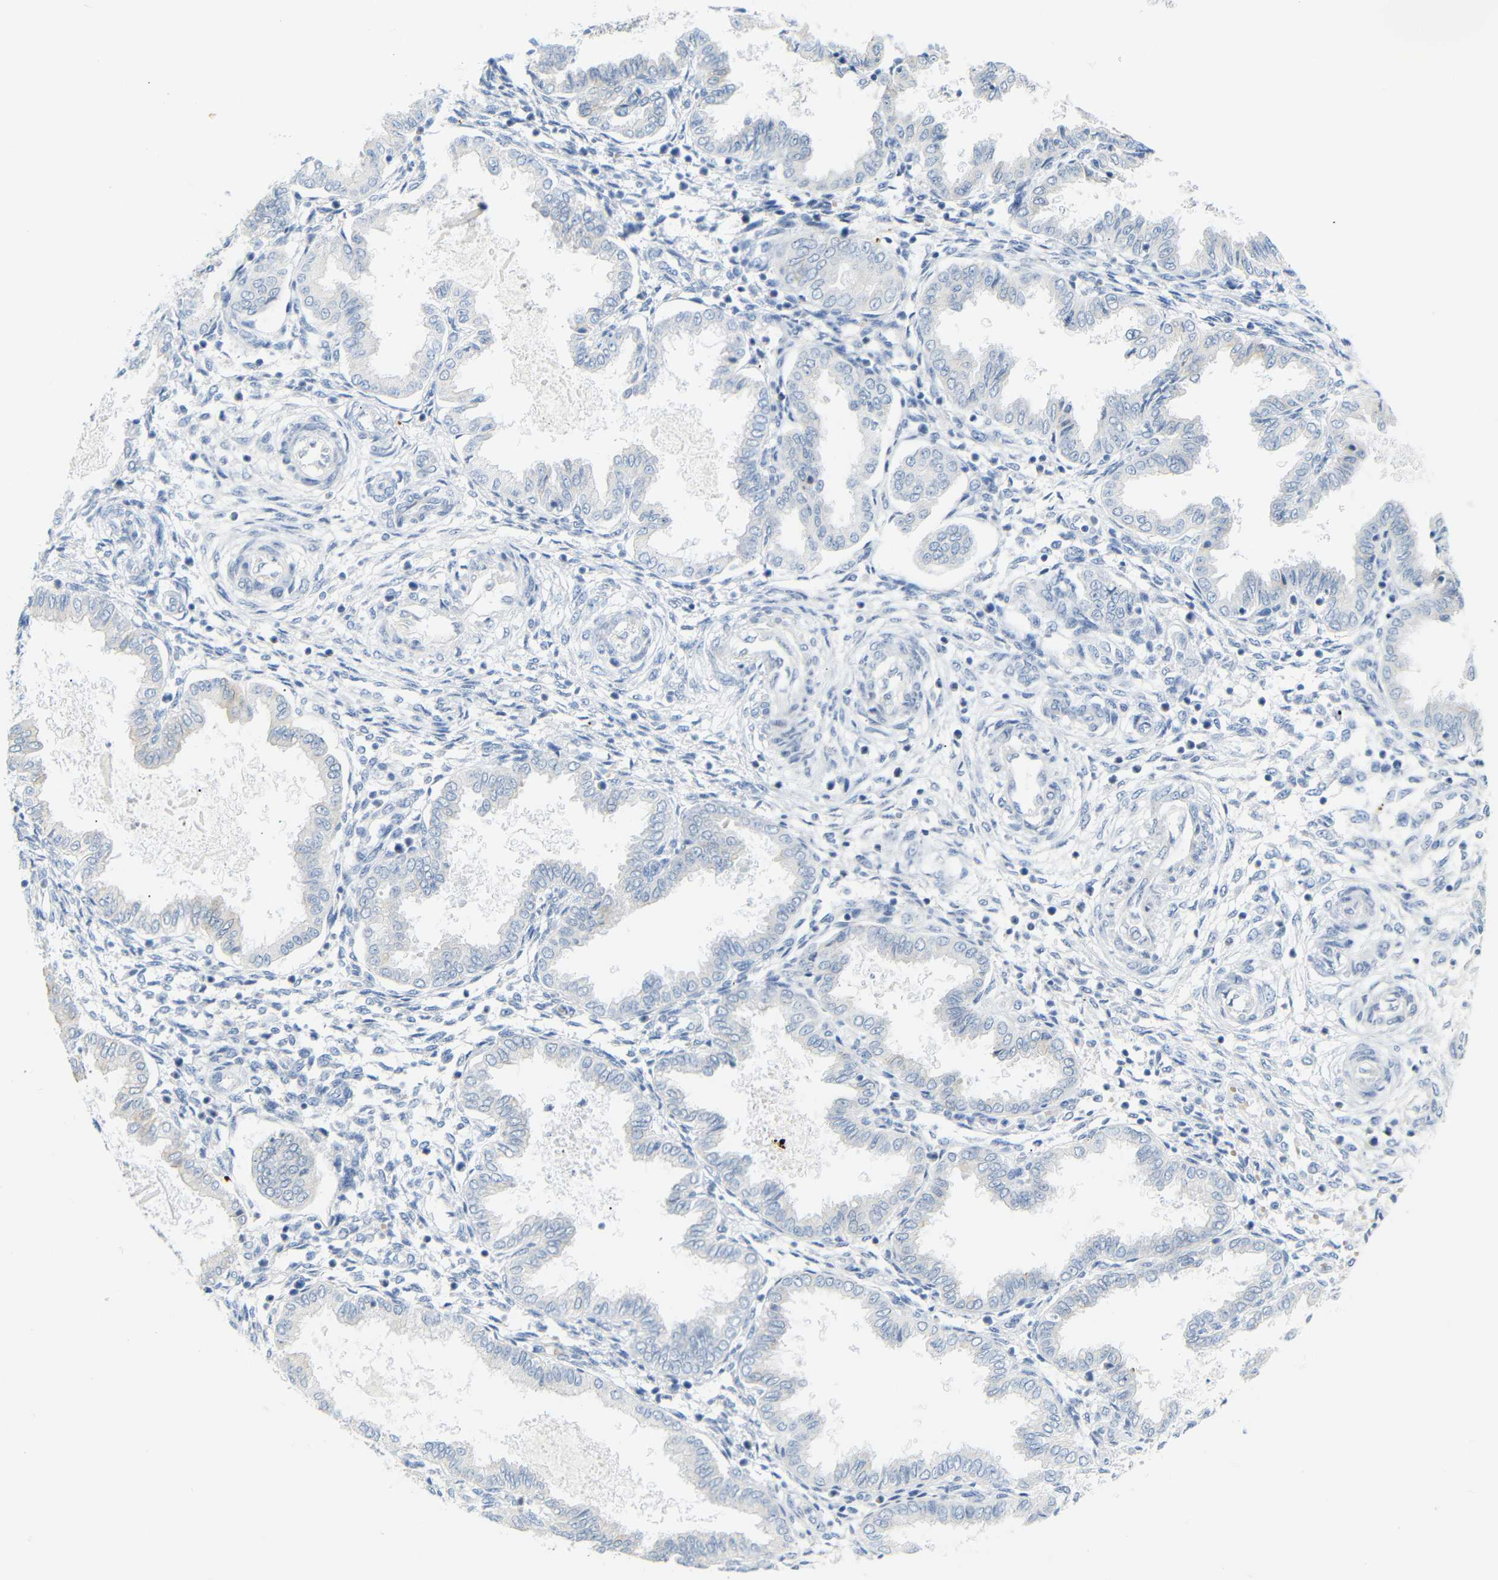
{"staining": {"intensity": "negative", "quantity": "none", "location": "none"}, "tissue": "endometrium", "cell_type": "Cells in endometrial stroma", "image_type": "normal", "snomed": [{"axis": "morphology", "description": "Normal tissue, NOS"}, {"axis": "topography", "description": "Endometrium"}], "caption": "DAB (3,3'-diaminobenzidine) immunohistochemical staining of normal endometrium exhibits no significant staining in cells in endometrial stroma. The staining is performed using DAB (3,3'-diaminobenzidine) brown chromogen with nuclei counter-stained in using hematoxylin.", "gene": "DYNAP", "patient": {"sex": "female", "age": 33}}